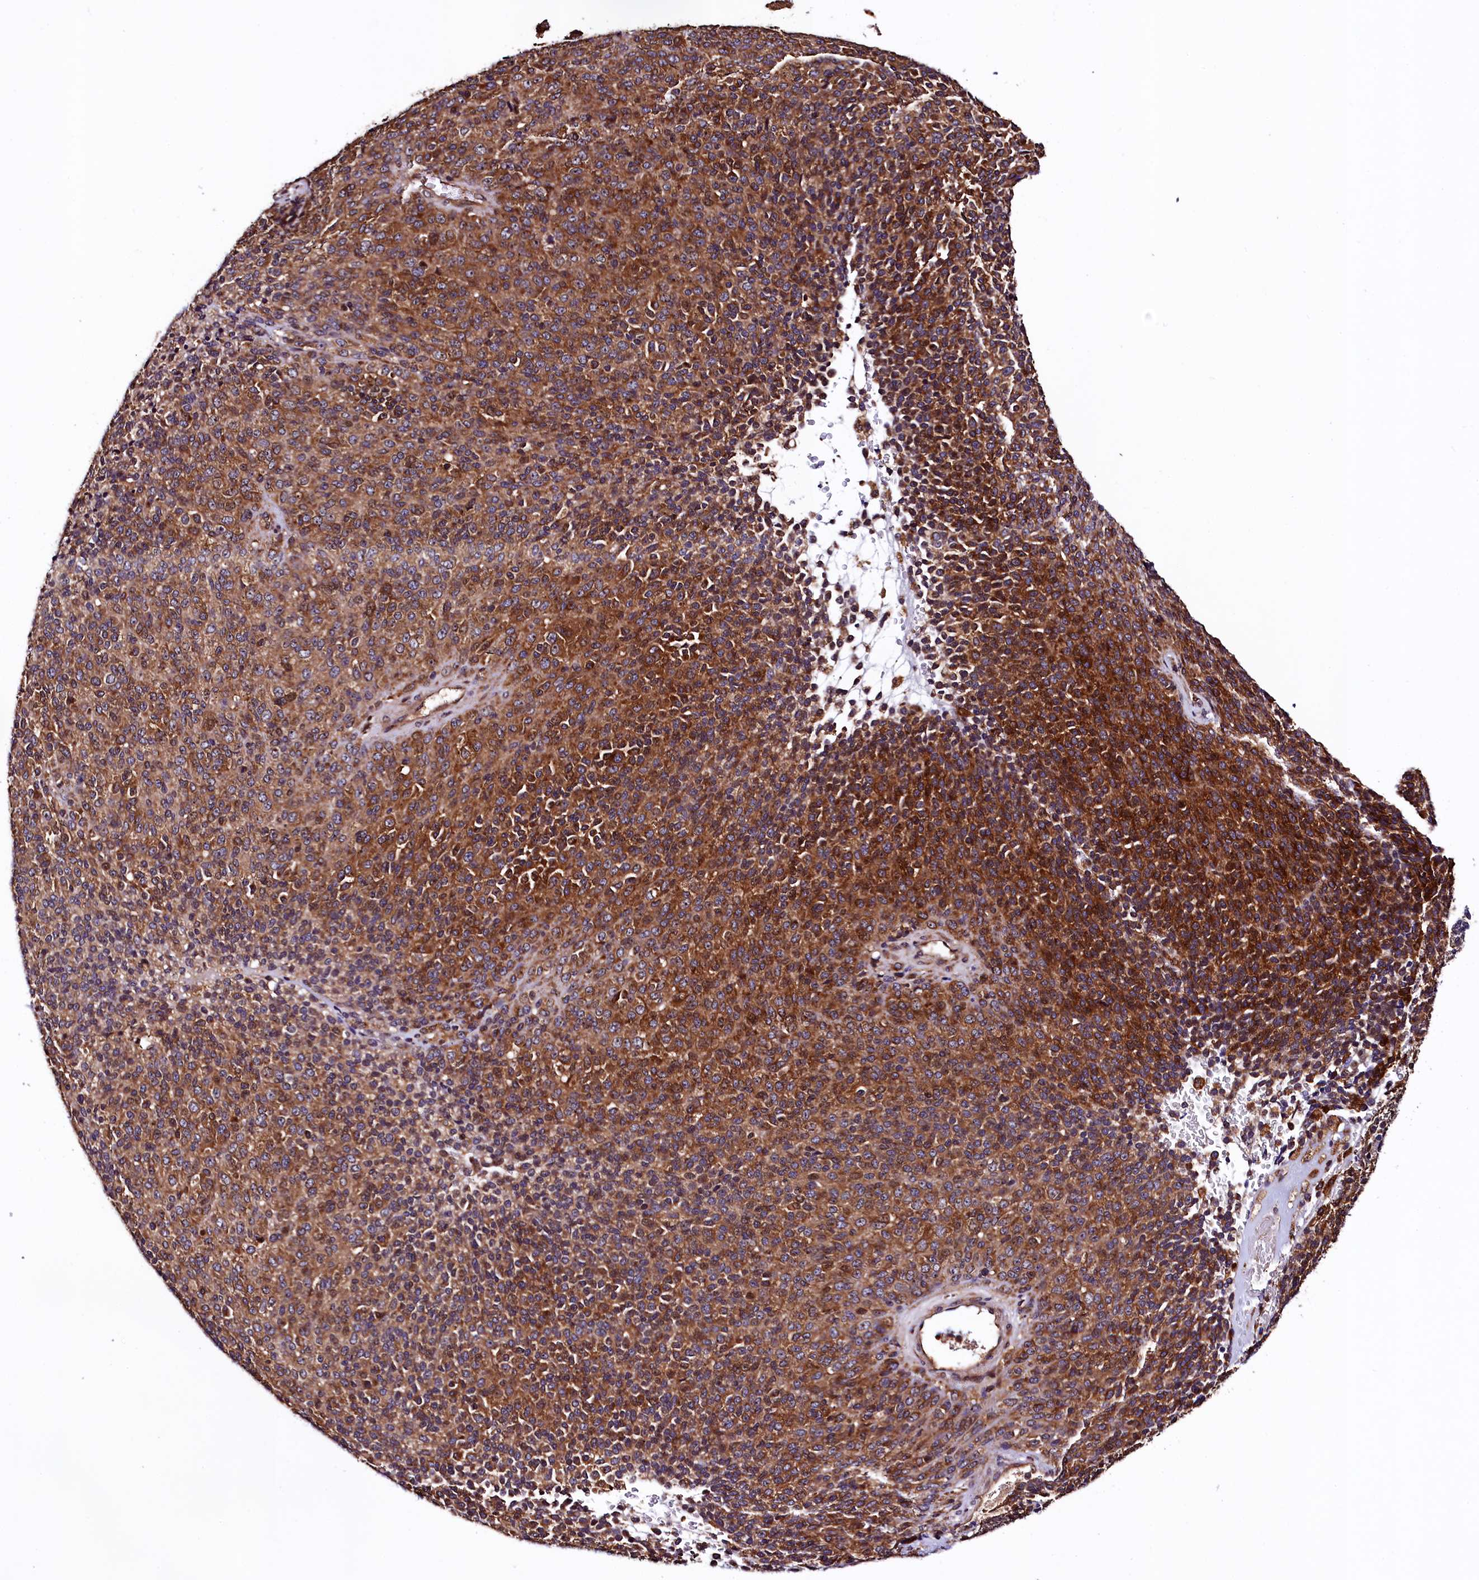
{"staining": {"intensity": "strong", "quantity": ">75%", "location": "cytoplasmic/membranous"}, "tissue": "melanoma", "cell_type": "Tumor cells", "image_type": "cancer", "snomed": [{"axis": "morphology", "description": "Malignant melanoma, Metastatic site"}, {"axis": "topography", "description": "Brain"}], "caption": "Malignant melanoma (metastatic site) stained with immunohistochemistry shows strong cytoplasmic/membranous expression in about >75% of tumor cells.", "gene": "VPS35", "patient": {"sex": "female", "age": 56}}